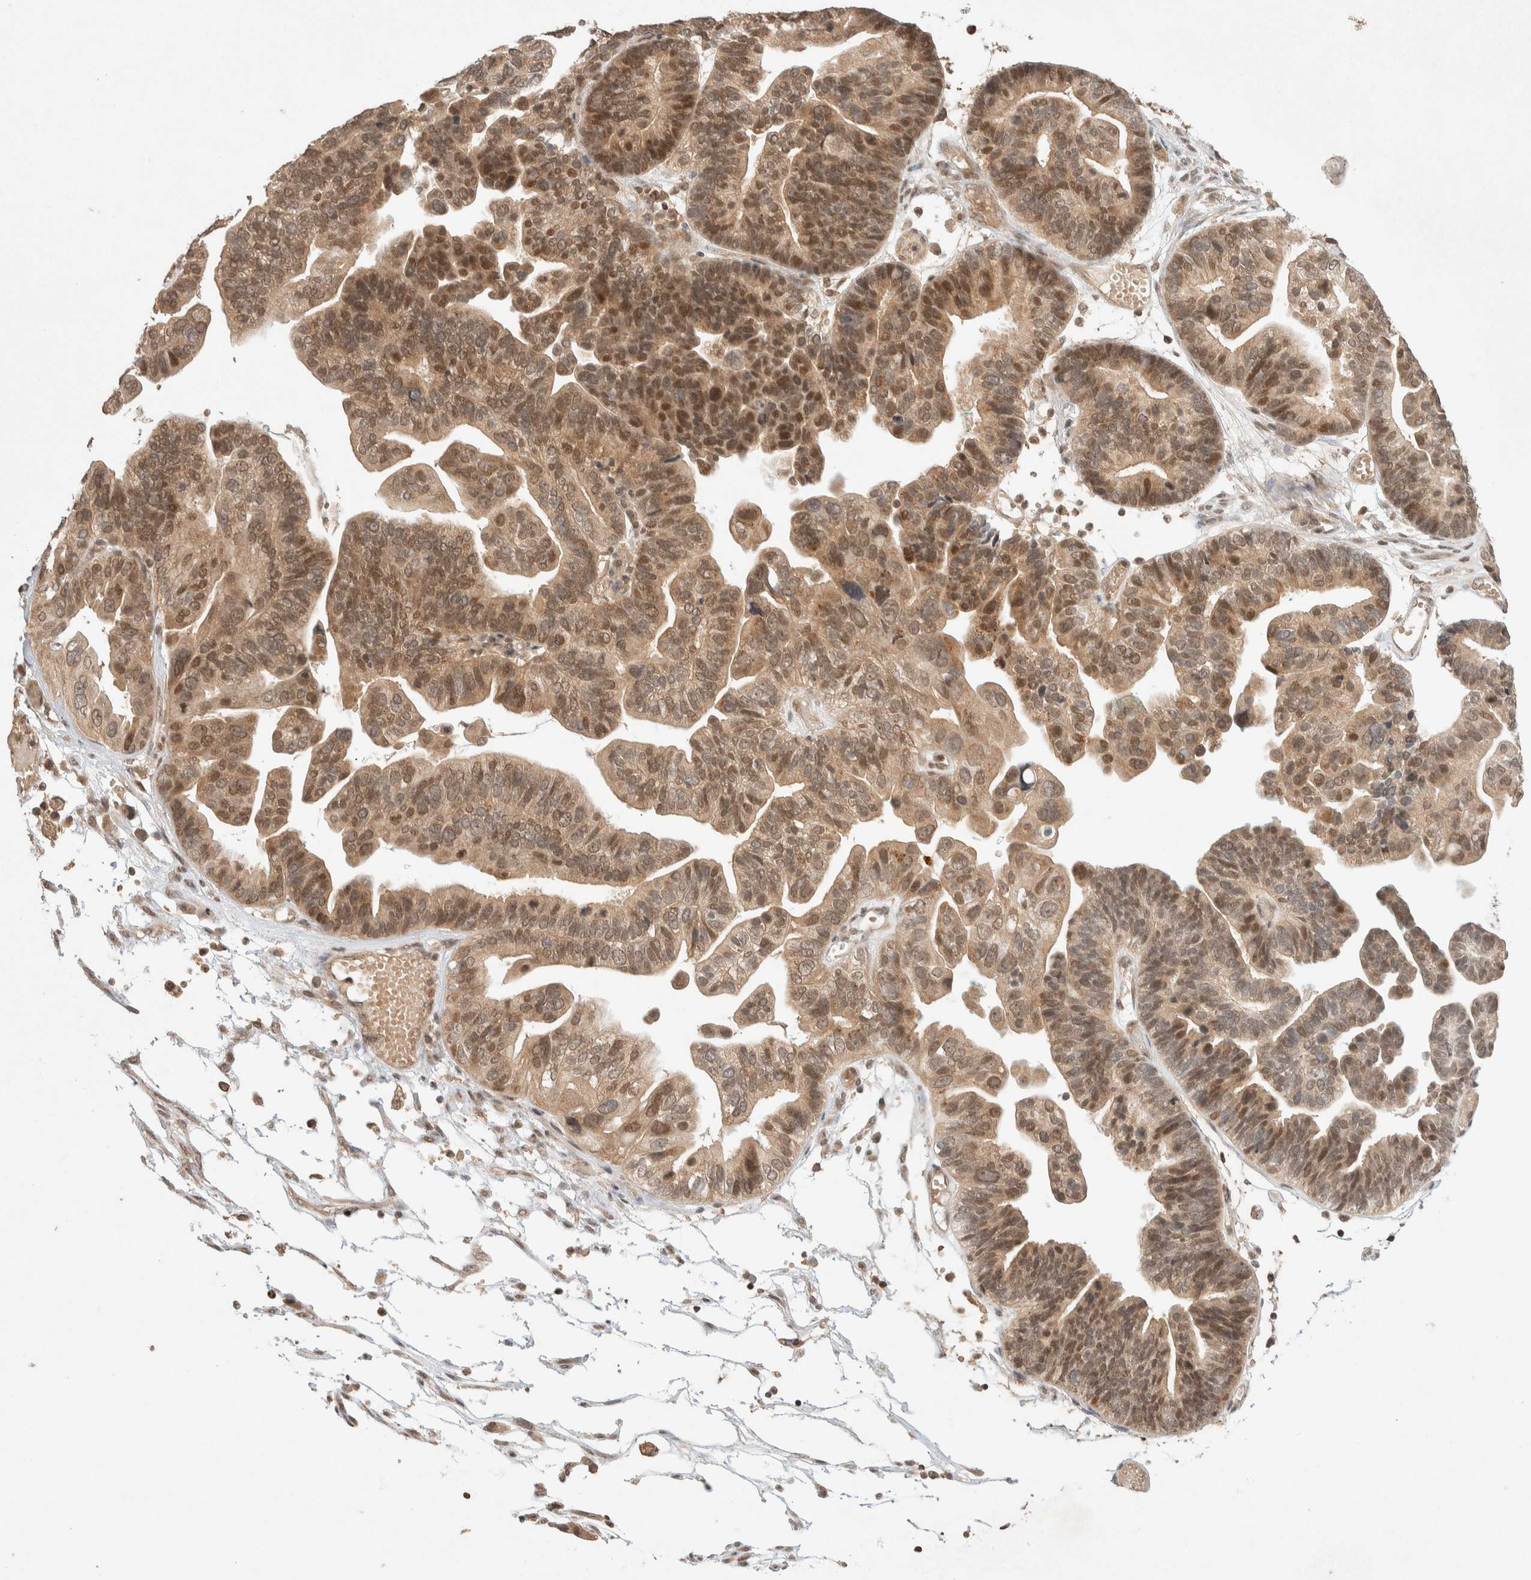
{"staining": {"intensity": "moderate", "quantity": ">75%", "location": "cytoplasmic/membranous,nuclear"}, "tissue": "ovarian cancer", "cell_type": "Tumor cells", "image_type": "cancer", "snomed": [{"axis": "morphology", "description": "Cystadenocarcinoma, serous, NOS"}, {"axis": "topography", "description": "Ovary"}], "caption": "IHC photomicrograph of neoplastic tissue: ovarian serous cystadenocarcinoma stained using IHC demonstrates medium levels of moderate protein expression localized specifically in the cytoplasmic/membranous and nuclear of tumor cells, appearing as a cytoplasmic/membranous and nuclear brown color.", "gene": "THRA", "patient": {"sex": "female", "age": 56}}